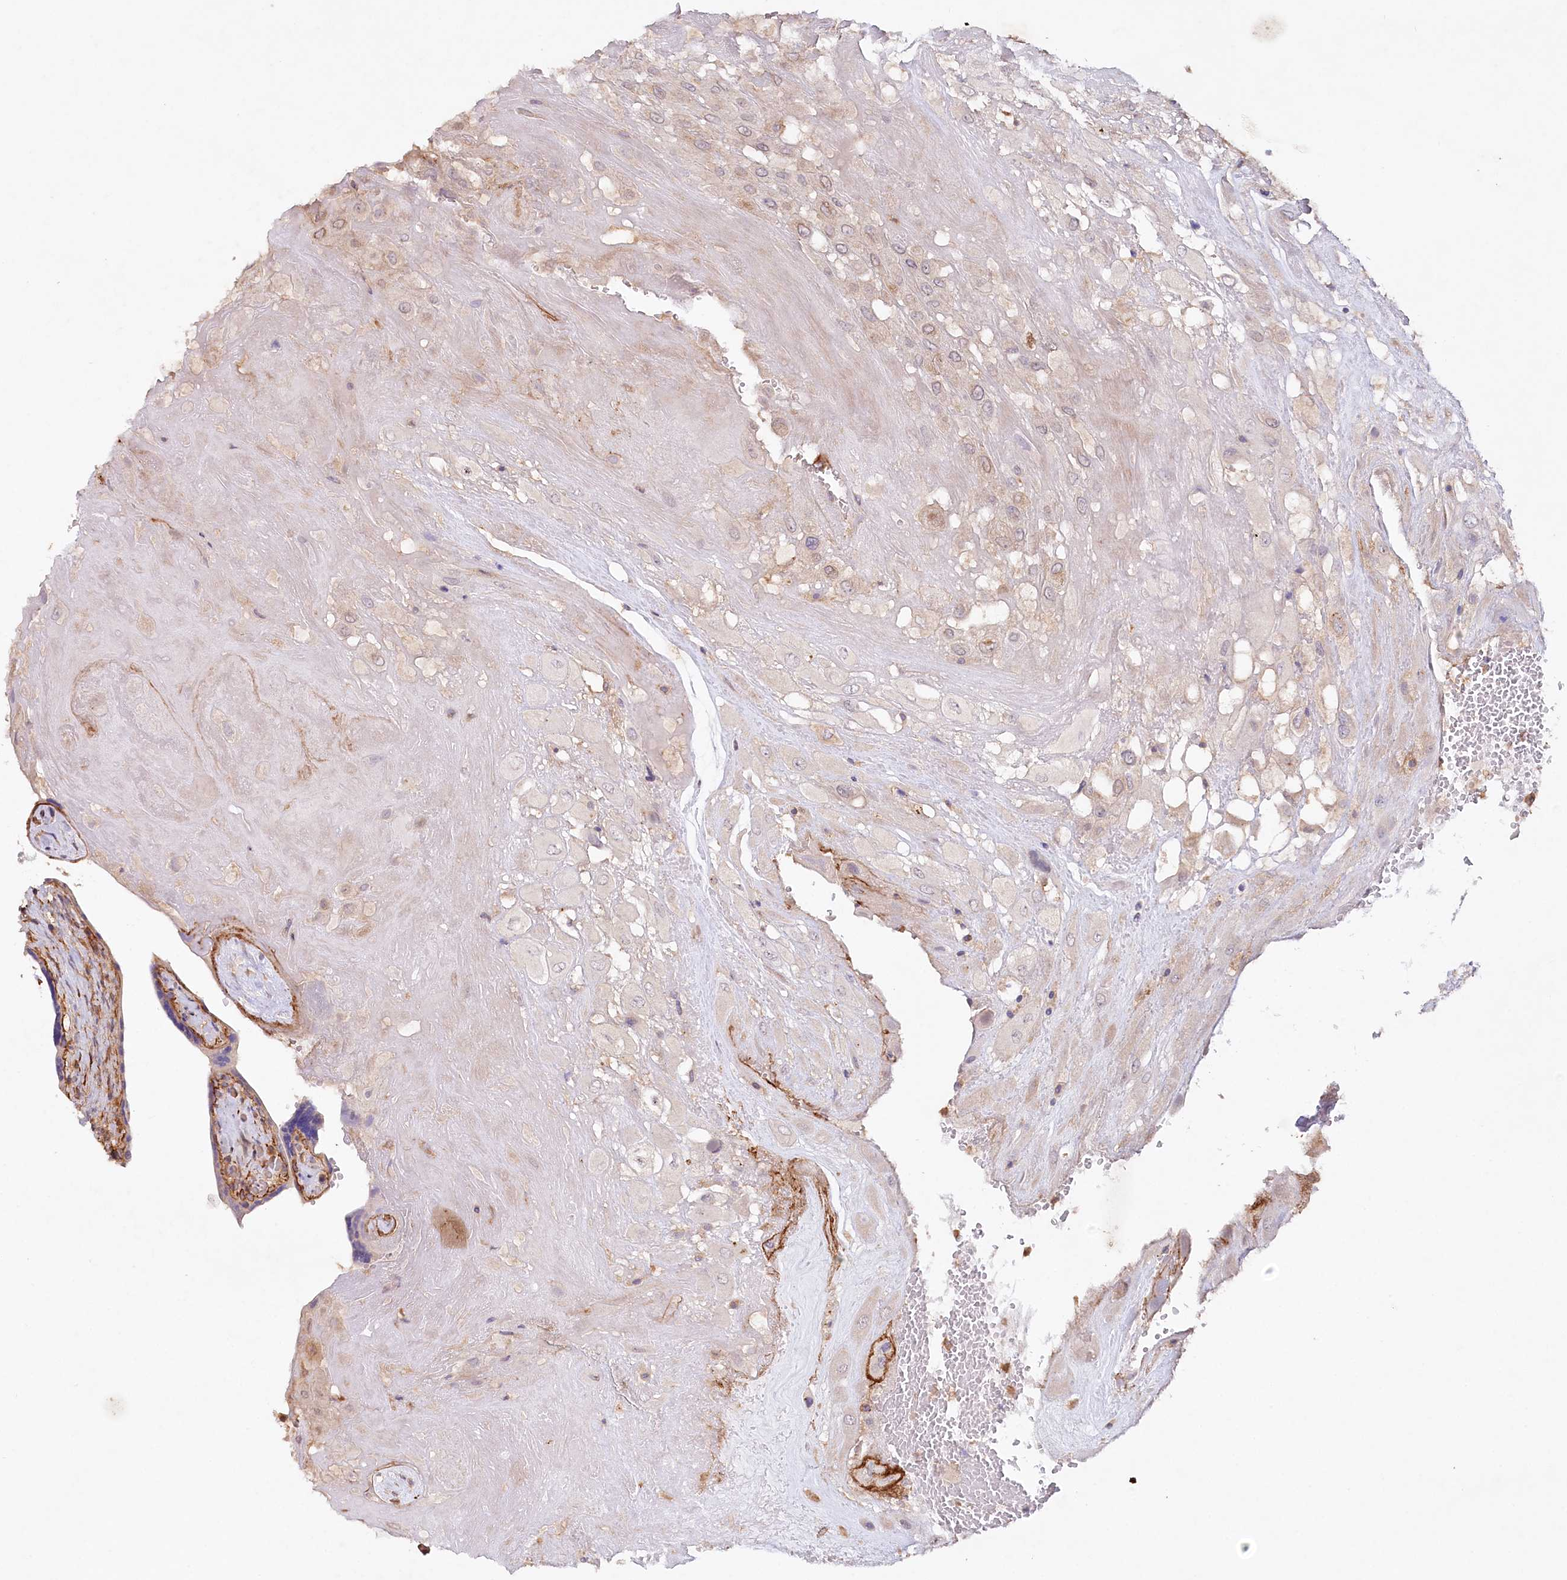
{"staining": {"intensity": "negative", "quantity": "none", "location": "none"}, "tissue": "placenta", "cell_type": "Decidual cells", "image_type": "normal", "snomed": [{"axis": "morphology", "description": "Normal tissue, NOS"}, {"axis": "topography", "description": "Placenta"}], "caption": "The histopathology image shows no significant expression in decidual cells of placenta.", "gene": "ALDH3B1", "patient": {"sex": "female", "age": 37}}